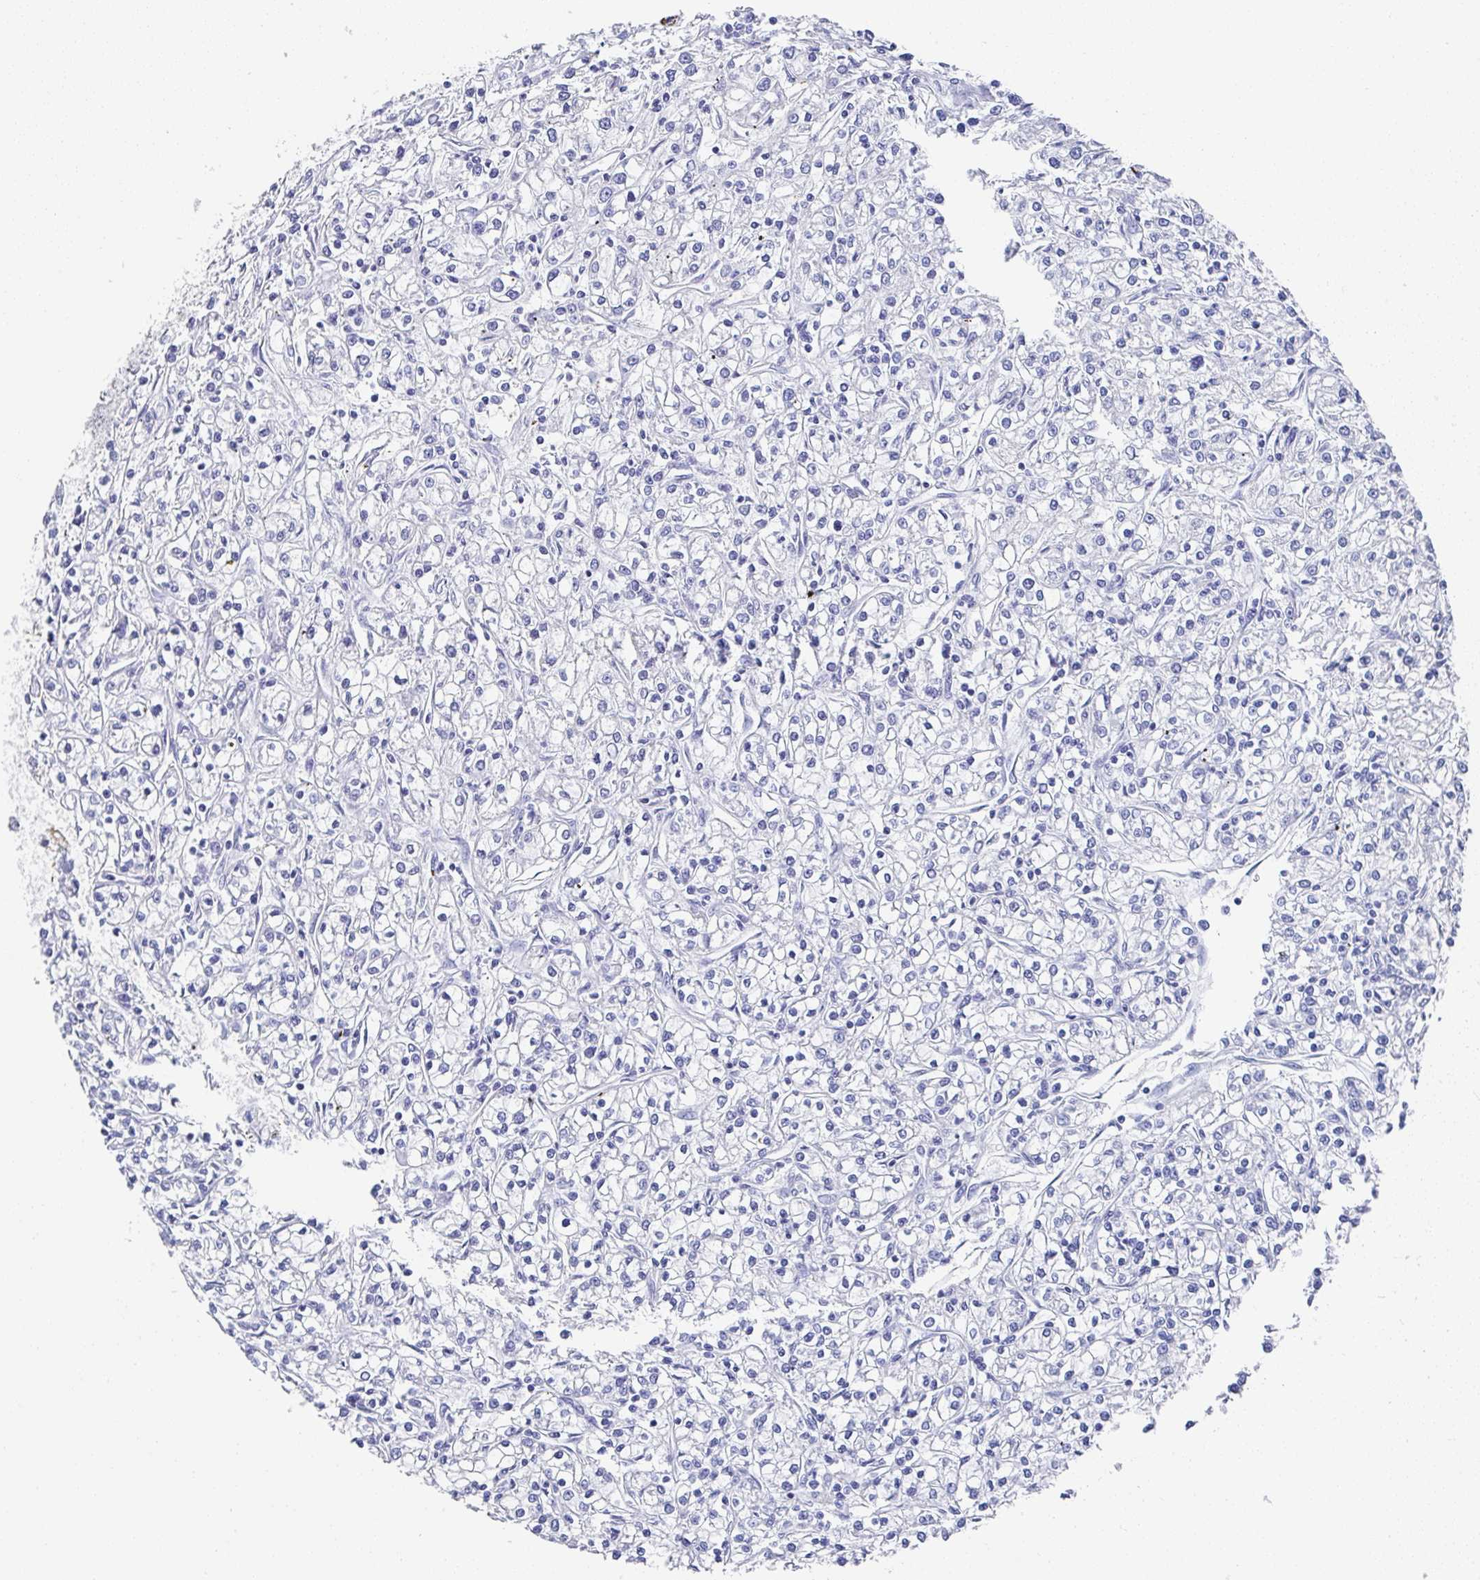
{"staining": {"intensity": "negative", "quantity": "none", "location": "none"}, "tissue": "renal cancer", "cell_type": "Tumor cells", "image_type": "cancer", "snomed": [{"axis": "morphology", "description": "Adenocarcinoma, NOS"}, {"axis": "topography", "description": "Kidney"}], "caption": "Immunohistochemistry (IHC) image of neoplastic tissue: adenocarcinoma (renal) stained with DAB (3,3'-diaminobenzidine) exhibits no significant protein positivity in tumor cells. (DAB (3,3'-diaminobenzidine) immunohistochemistry (IHC) visualized using brightfield microscopy, high magnification).", "gene": "TNFRSF8", "patient": {"sex": "female", "age": 59}}